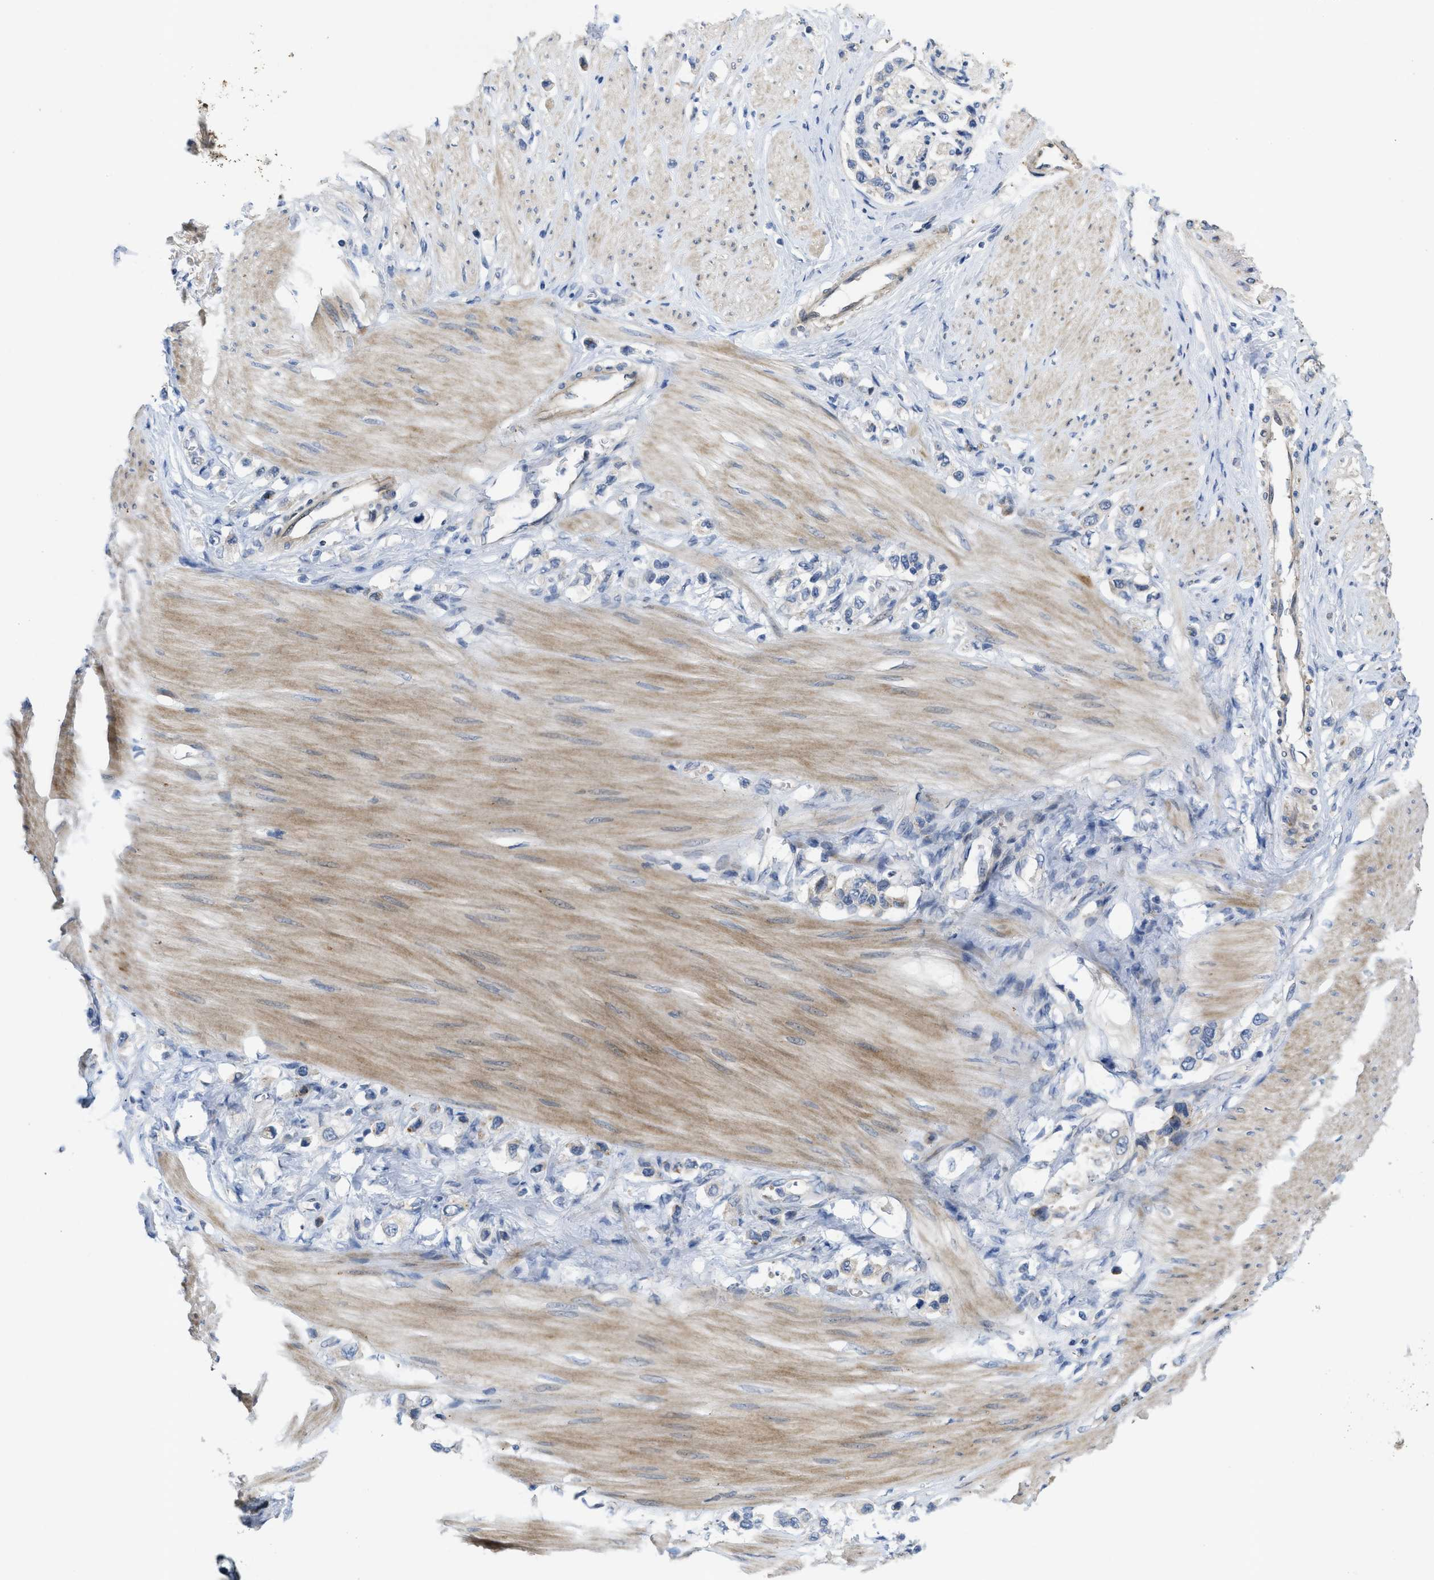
{"staining": {"intensity": "weak", "quantity": "<25%", "location": "cytoplasmic/membranous"}, "tissue": "stomach cancer", "cell_type": "Tumor cells", "image_type": "cancer", "snomed": [{"axis": "morphology", "description": "Adenocarcinoma, NOS"}, {"axis": "topography", "description": "Stomach"}], "caption": "Tumor cells show no significant positivity in stomach cancer (adenocarcinoma).", "gene": "CDPF1", "patient": {"sex": "female", "age": 65}}